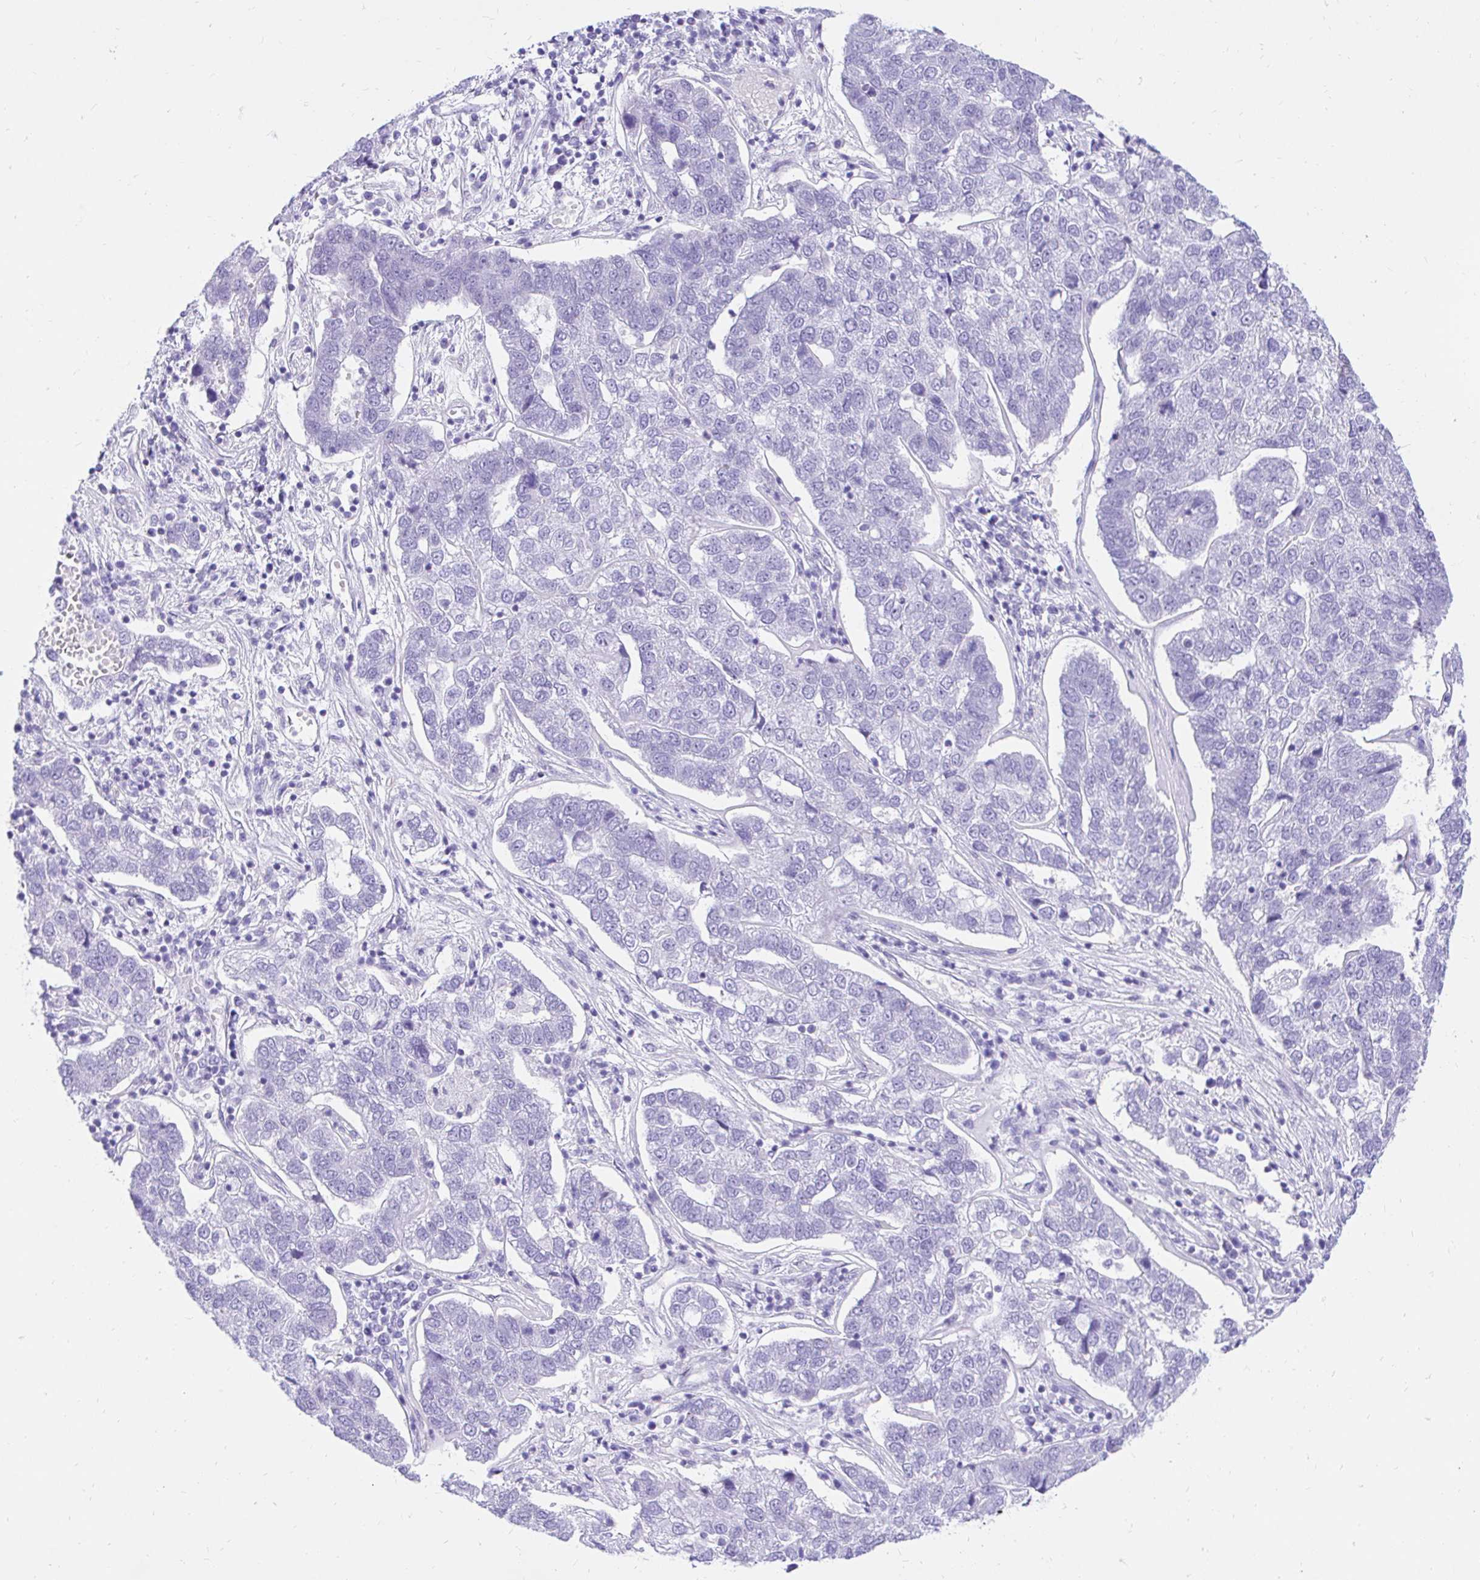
{"staining": {"intensity": "negative", "quantity": "none", "location": "none"}, "tissue": "pancreatic cancer", "cell_type": "Tumor cells", "image_type": "cancer", "snomed": [{"axis": "morphology", "description": "Adenocarcinoma, NOS"}, {"axis": "topography", "description": "Pancreas"}], "caption": "Immunohistochemical staining of human adenocarcinoma (pancreatic) exhibits no significant expression in tumor cells.", "gene": "FATE1", "patient": {"sex": "female", "age": 61}}